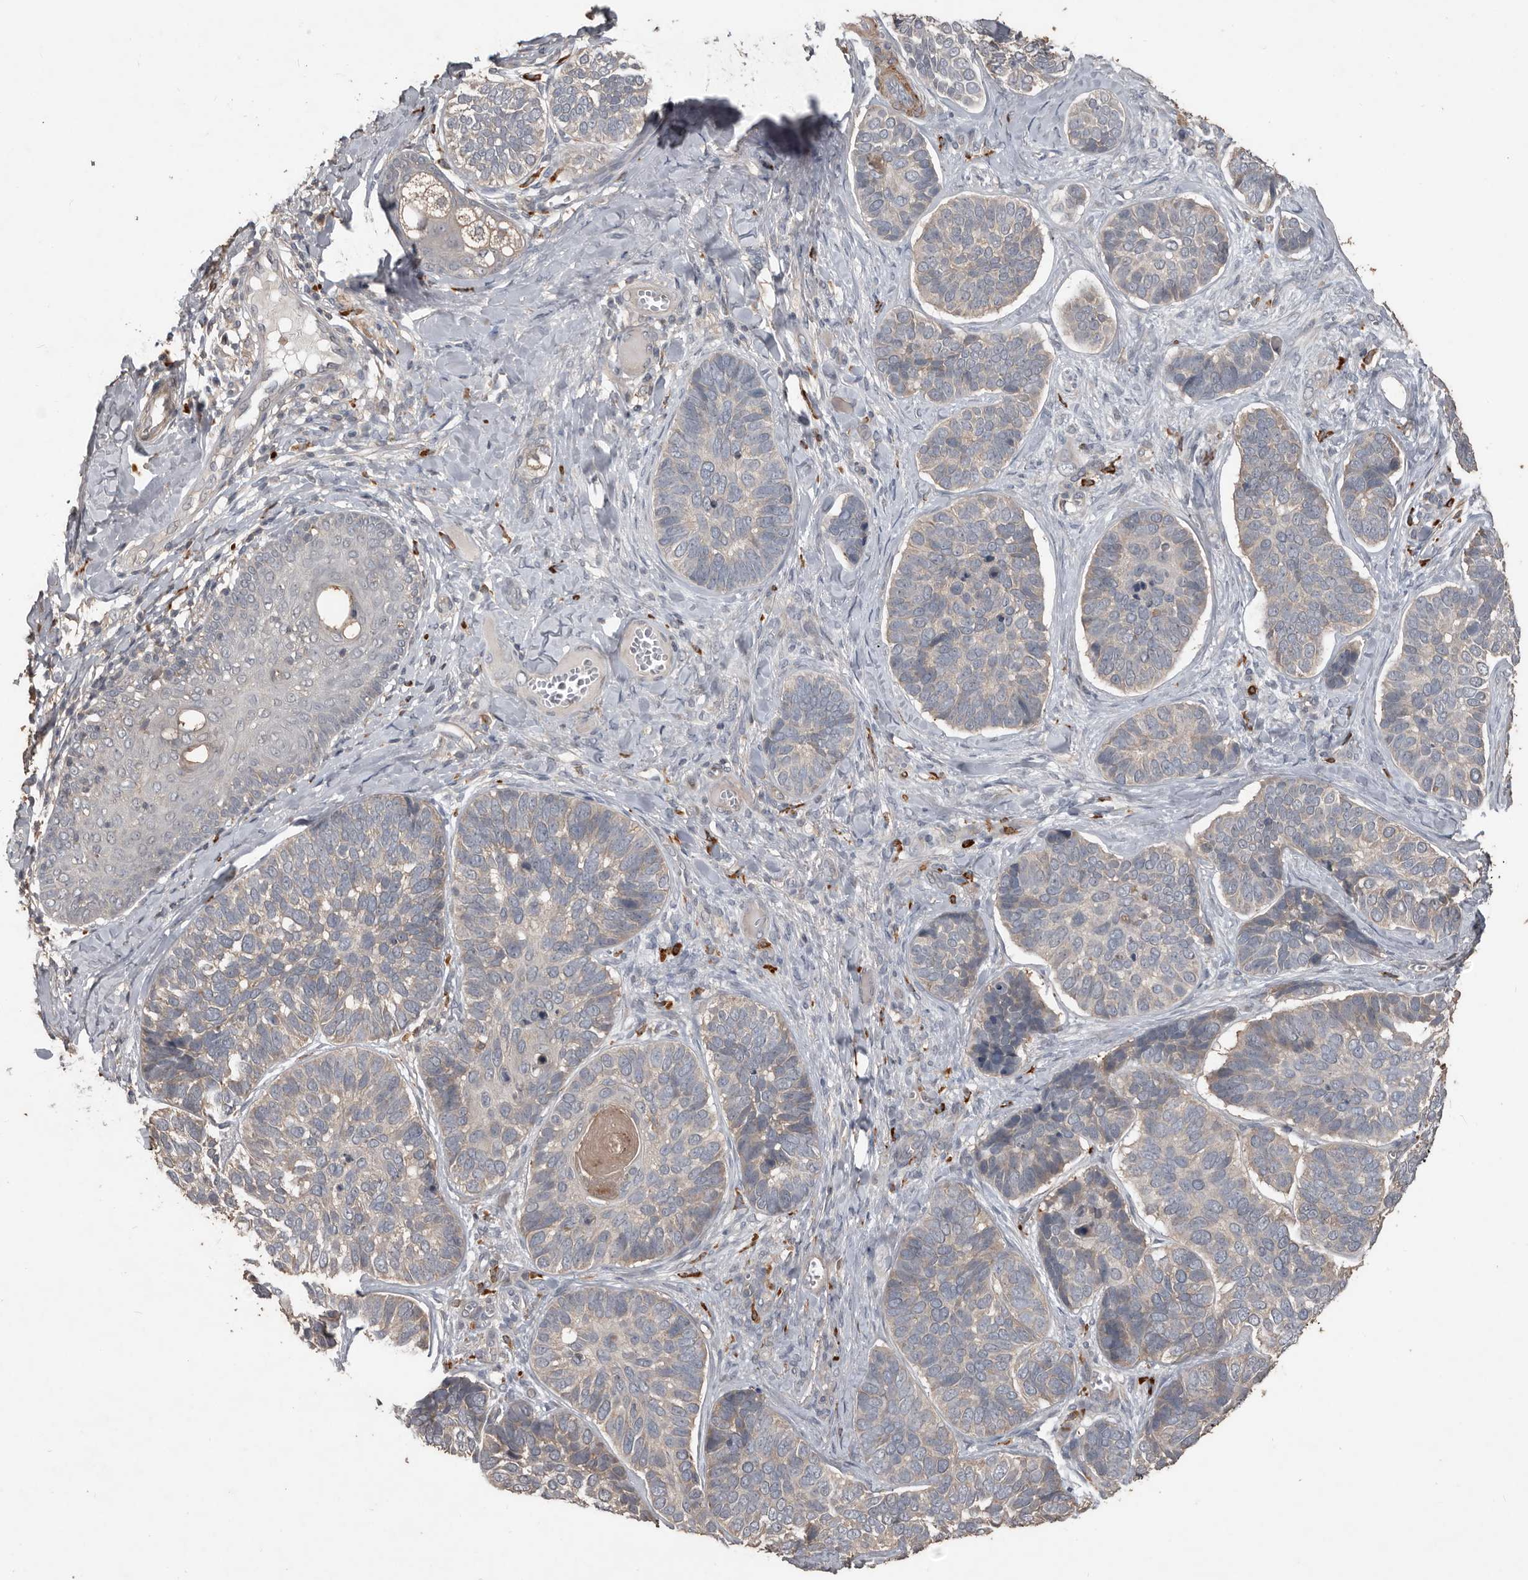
{"staining": {"intensity": "weak", "quantity": "<25%", "location": "cytoplasmic/membranous"}, "tissue": "skin cancer", "cell_type": "Tumor cells", "image_type": "cancer", "snomed": [{"axis": "morphology", "description": "Basal cell carcinoma"}, {"axis": "topography", "description": "Skin"}], "caption": "DAB immunohistochemical staining of skin basal cell carcinoma demonstrates no significant expression in tumor cells. The staining is performed using DAB (3,3'-diaminobenzidine) brown chromogen with nuclei counter-stained in using hematoxylin.", "gene": "BAMBI", "patient": {"sex": "male", "age": 62}}